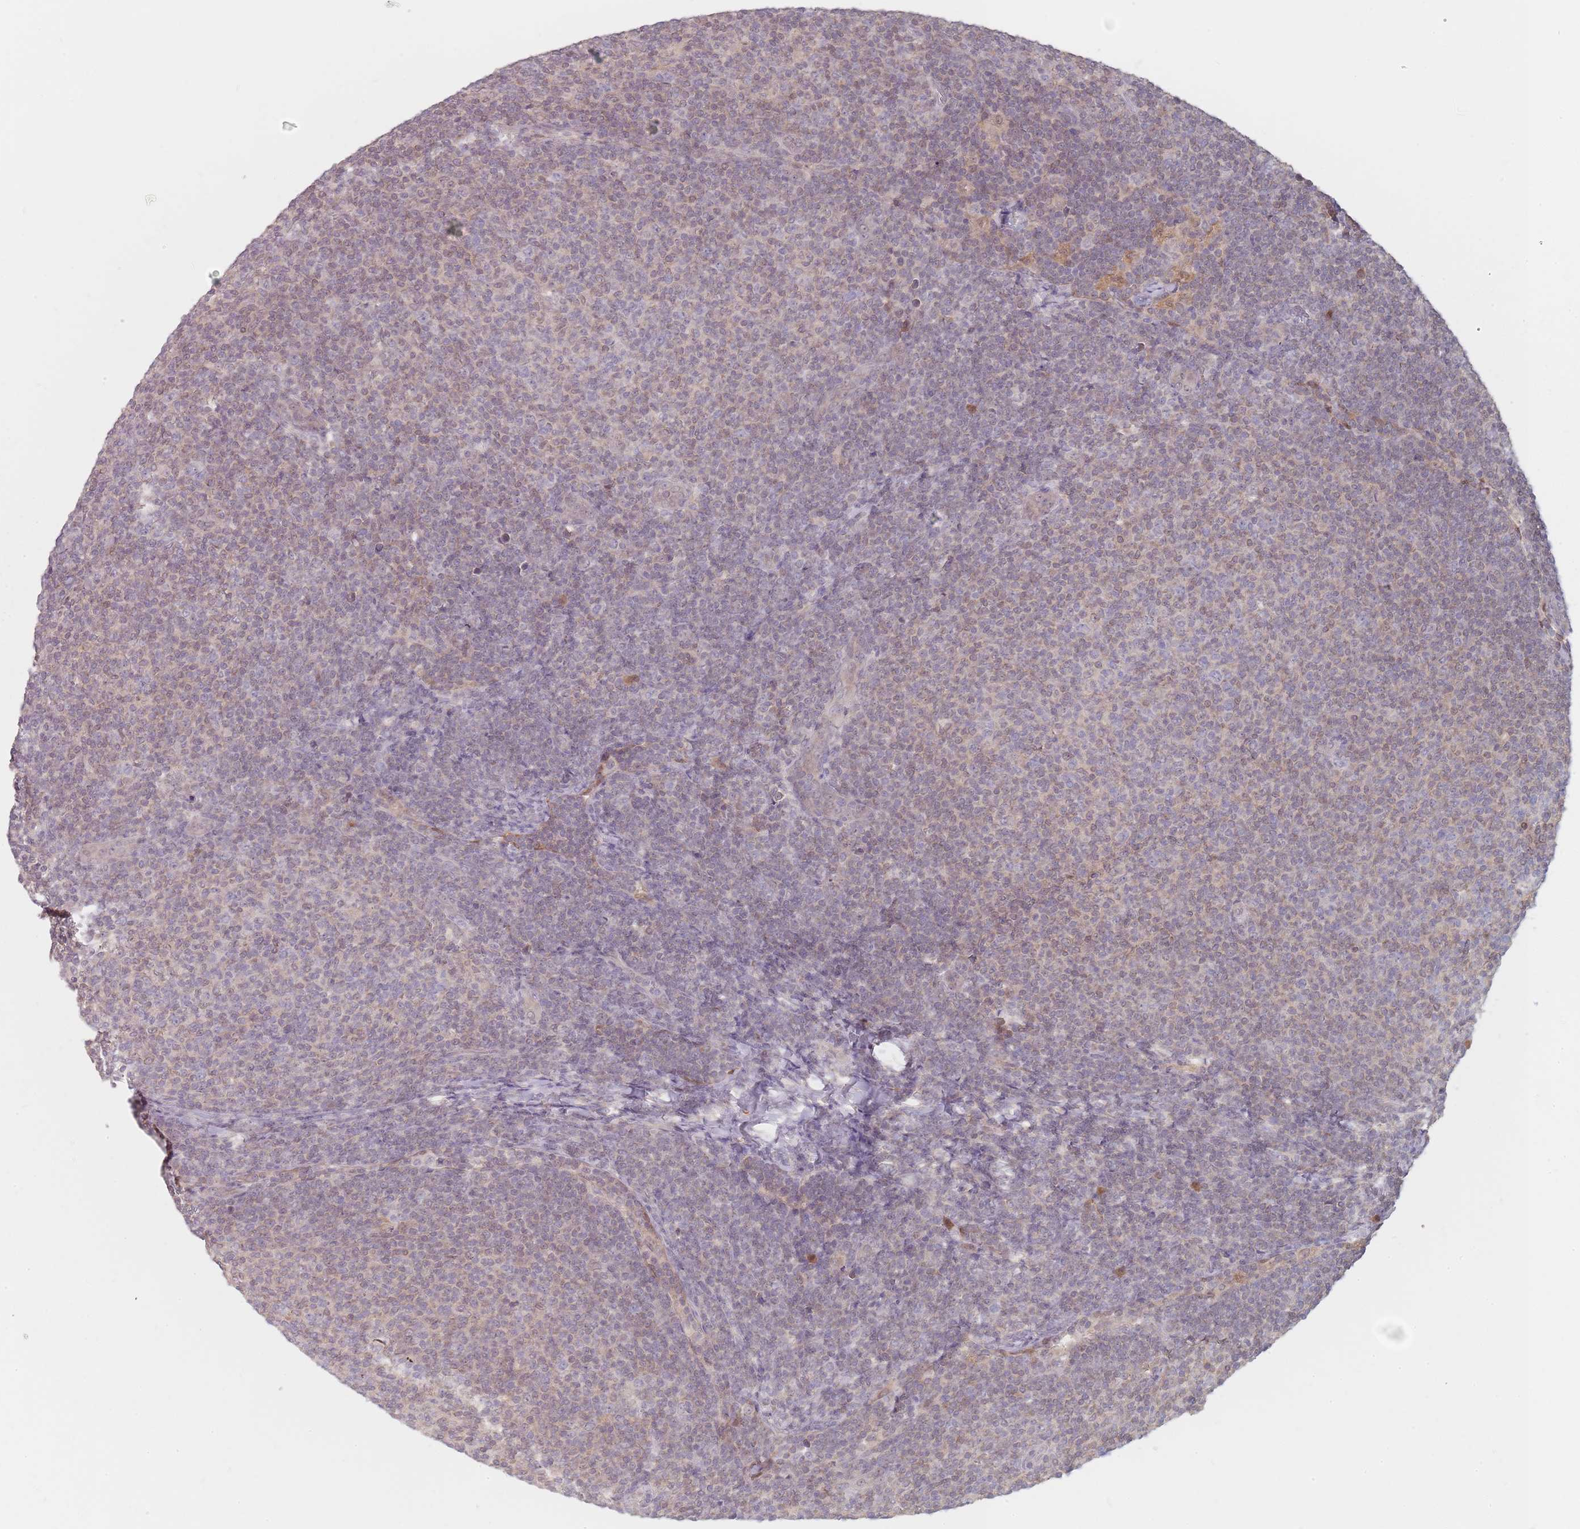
{"staining": {"intensity": "weak", "quantity": "<25%", "location": "nuclear"}, "tissue": "lymphoma", "cell_type": "Tumor cells", "image_type": "cancer", "snomed": [{"axis": "morphology", "description": "Malignant lymphoma, non-Hodgkin's type, Low grade"}, {"axis": "topography", "description": "Lymph node"}], "caption": "High power microscopy histopathology image of an immunohistochemistry (IHC) micrograph of lymphoma, revealing no significant expression in tumor cells.", "gene": "NAXE", "patient": {"sex": "male", "age": 66}}